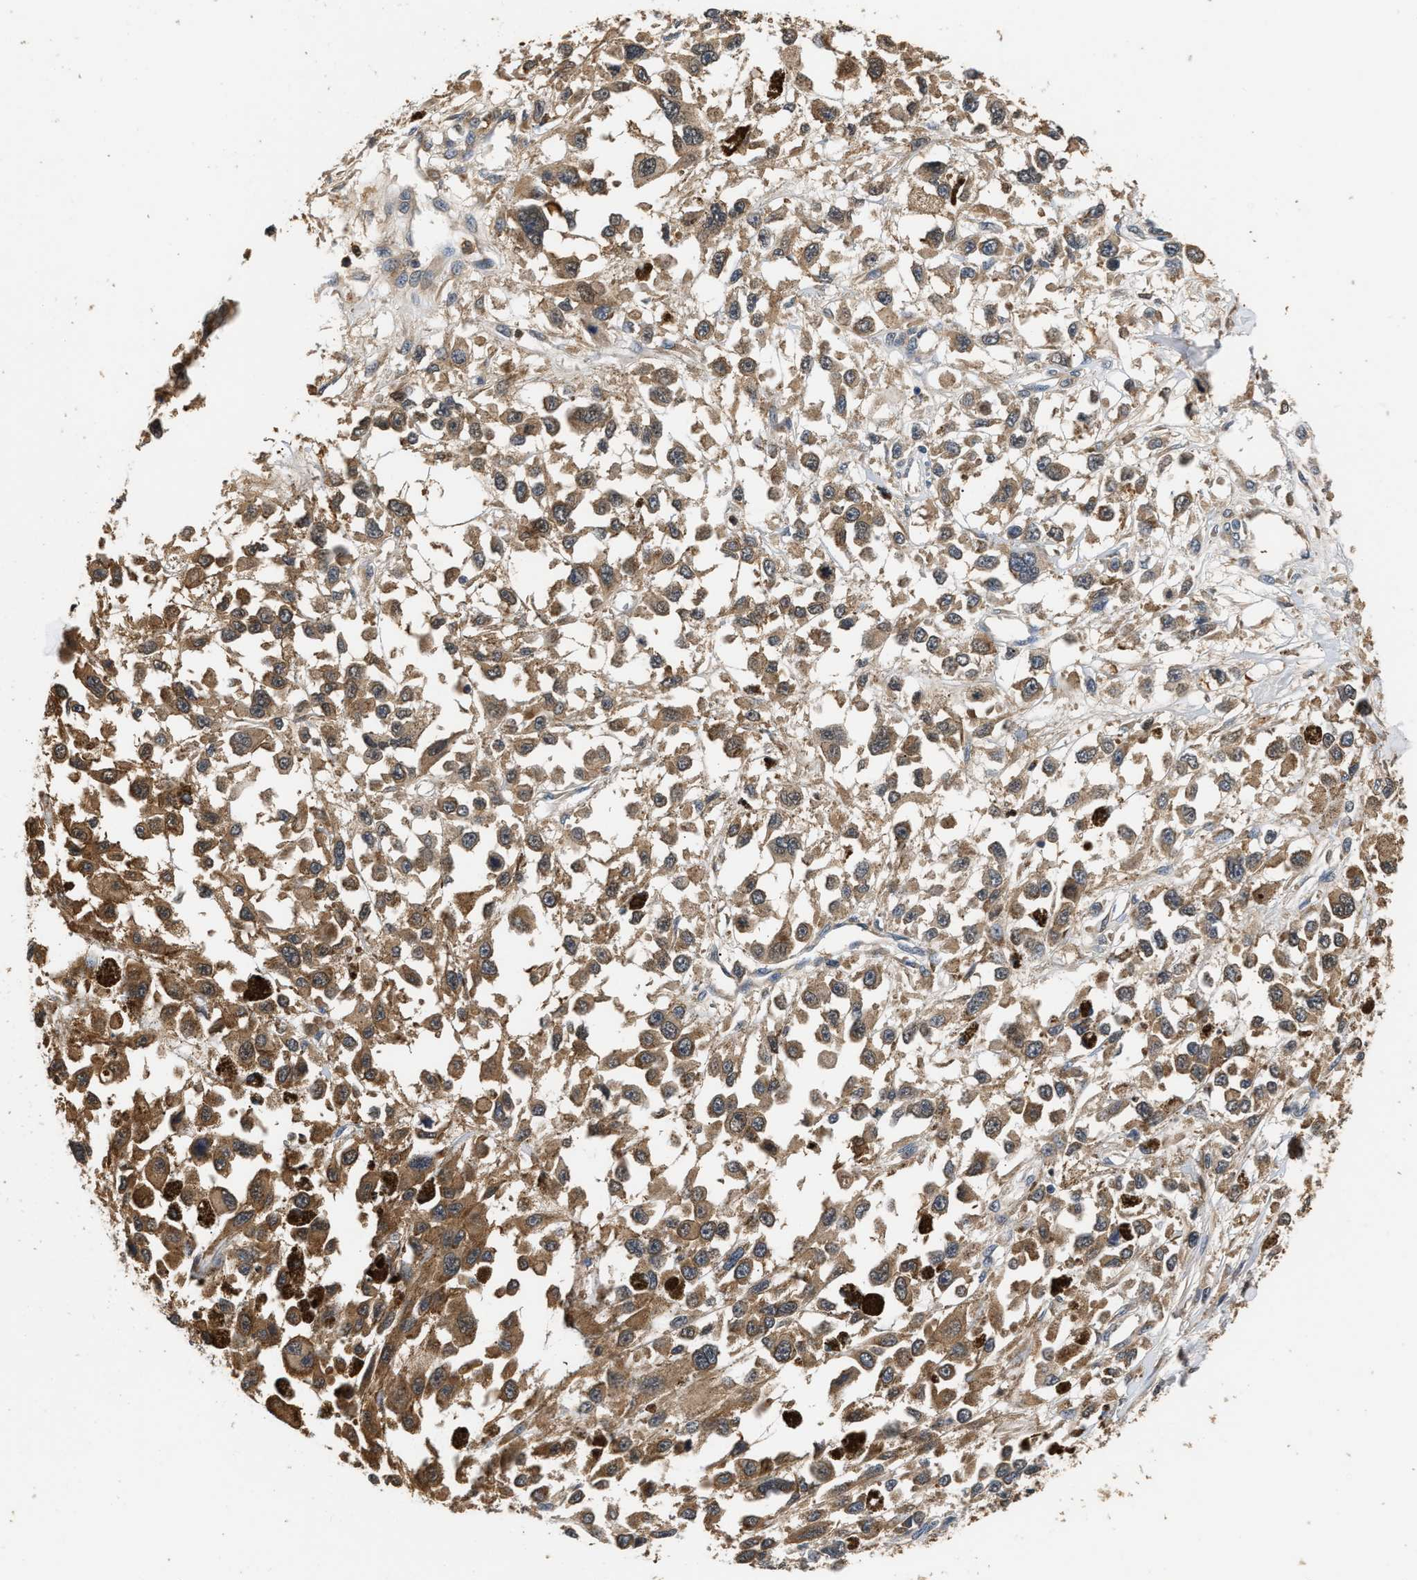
{"staining": {"intensity": "moderate", "quantity": ">75%", "location": "cytoplasmic/membranous"}, "tissue": "melanoma", "cell_type": "Tumor cells", "image_type": "cancer", "snomed": [{"axis": "morphology", "description": "Malignant melanoma, Metastatic site"}, {"axis": "topography", "description": "Lymph node"}], "caption": "Malignant melanoma (metastatic site) stained with DAB IHC exhibits medium levels of moderate cytoplasmic/membranous expression in approximately >75% of tumor cells. The protein is stained brown, and the nuclei are stained in blue (DAB (3,3'-diaminobenzidine) IHC with brightfield microscopy, high magnification).", "gene": "GPI", "patient": {"sex": "male", "age": 59}}